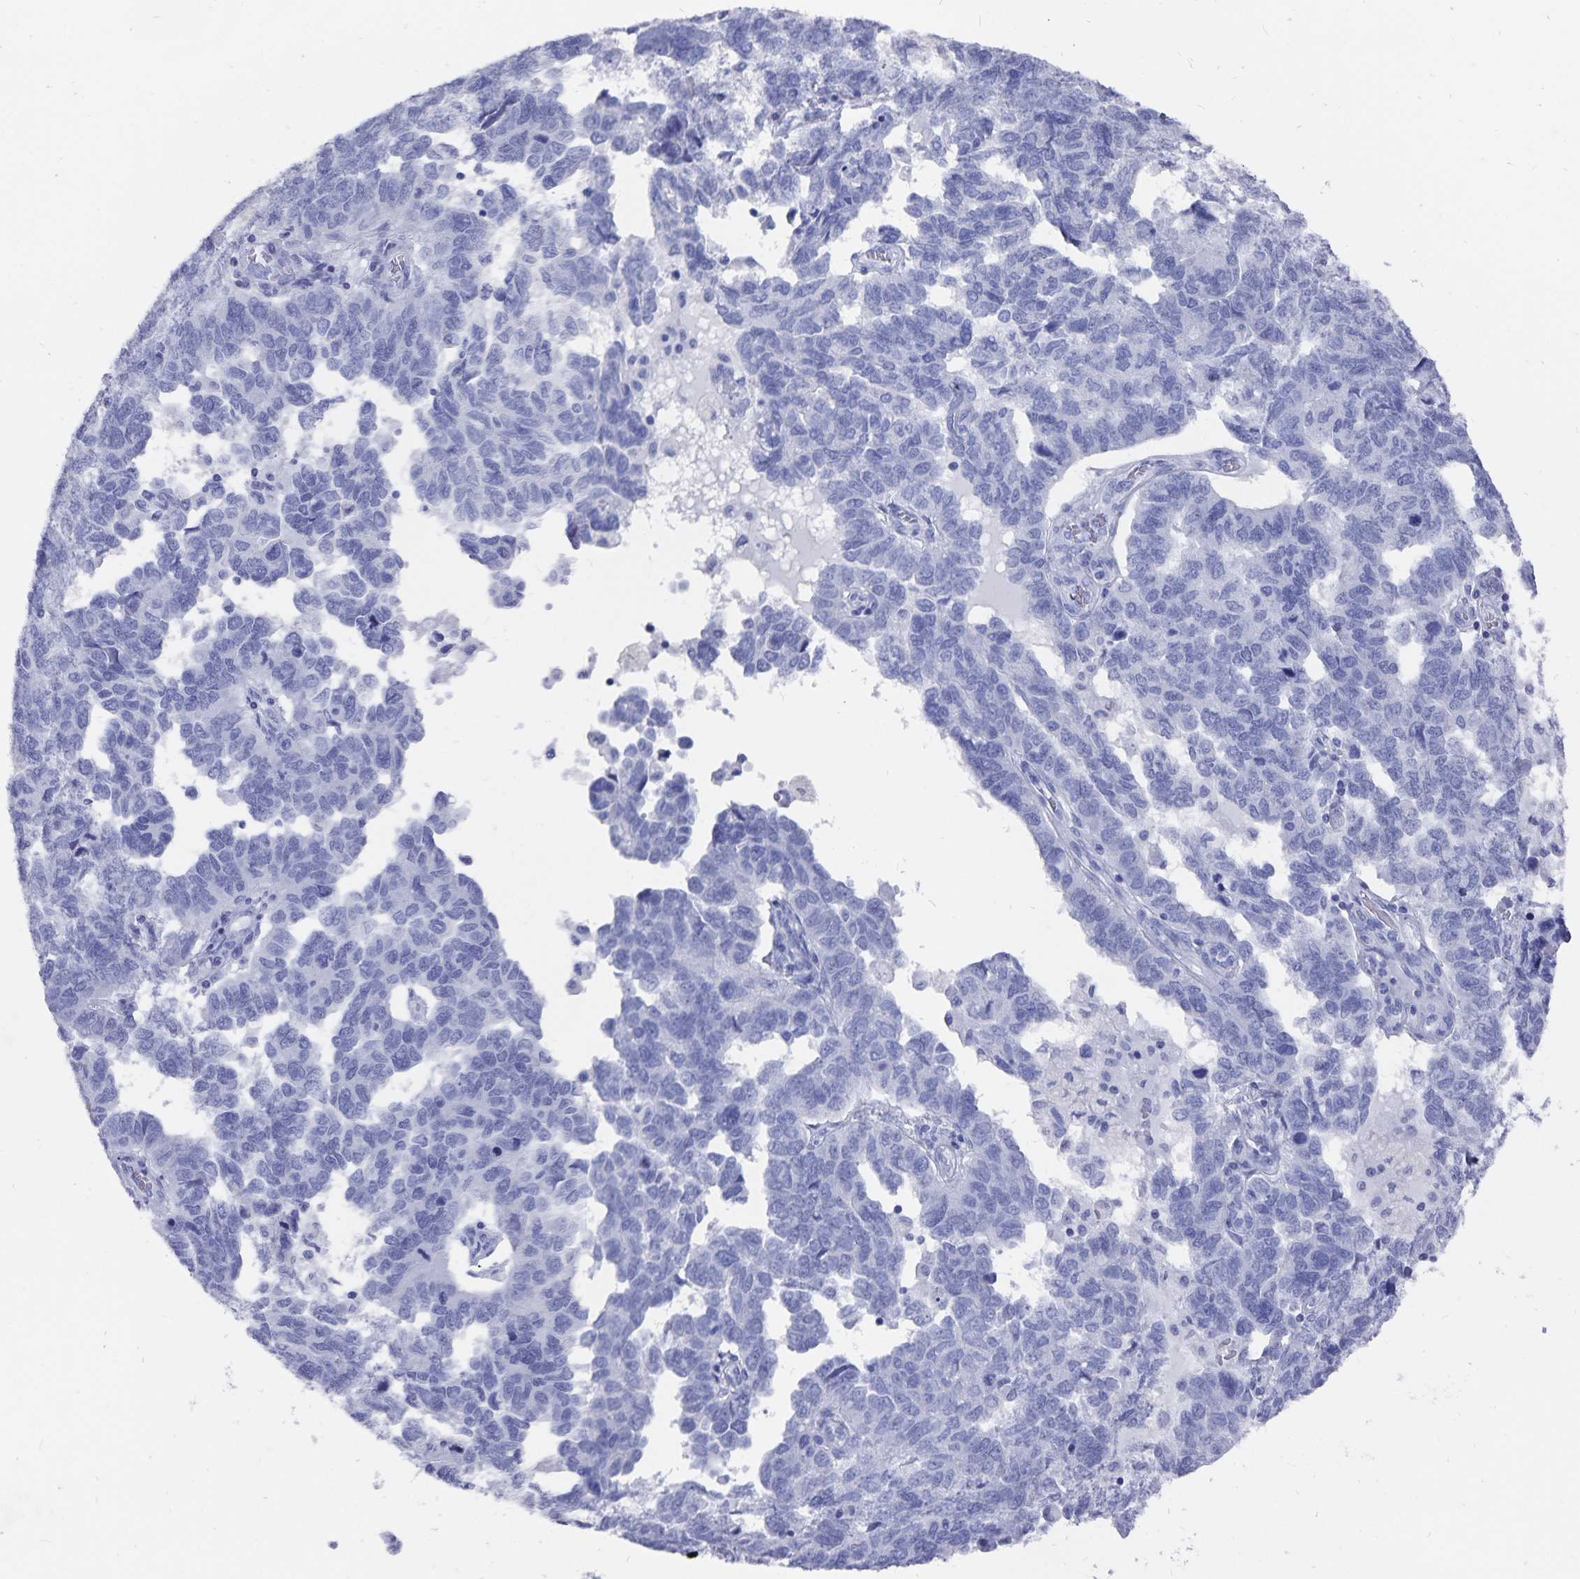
{"staining": {"intensity": "negative", "quantity": "none", "location": "none"}, "tissue": "ovarian cancer", "cell_type": "Tumor cells", "image_type": "cancer", "snomed": [{"axis": "morphology", "description": "Cystadenocarcinoma, serous, NOS"}, {"axis": "topography", "description": "Ovary"}], "caption": "Immunohistochemical staining of human ovarian cancer (serous cystadenocarcinoma) reveals no significant expression in tumor cells.", "gene": "ADH1A", "patient": {"sex": "female", "age": 64}}